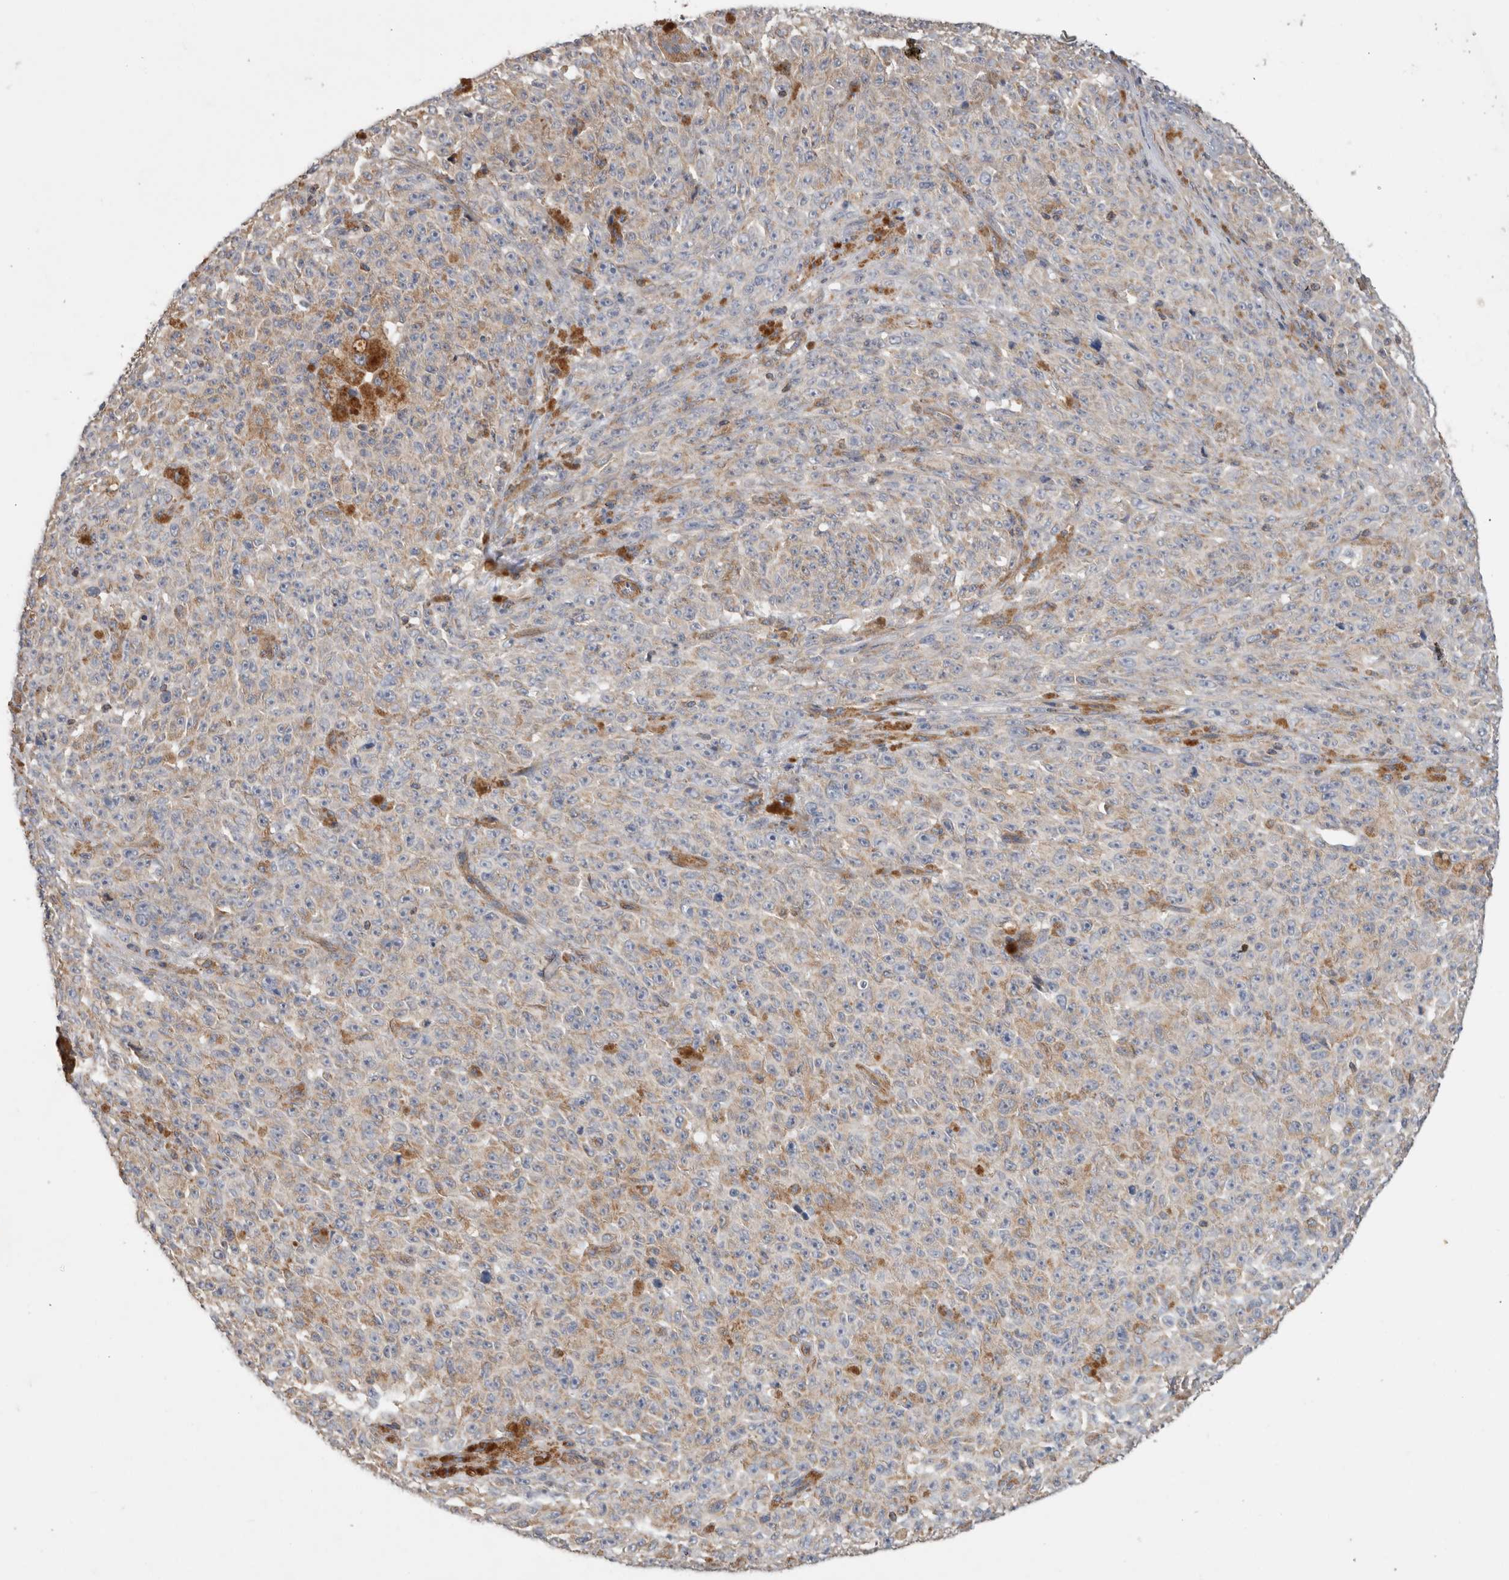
{"staining": {"intensity": "negative", "quantity": "none", "location": "none"}, "tissue": "melanoma", "cell_type": "Tumor cells", "image_type": "cancer", "snomed": [{"axis": "morphology", "description": "Malignant melanoma, NOS"}, {"axis": "topography", "description": "Skin"}], "caption": "A photomicrograph of human melanoma is negative for staining in tumor cells.", "gene": "SFXN2", "patient": {"sex": "female", "age": 82}}